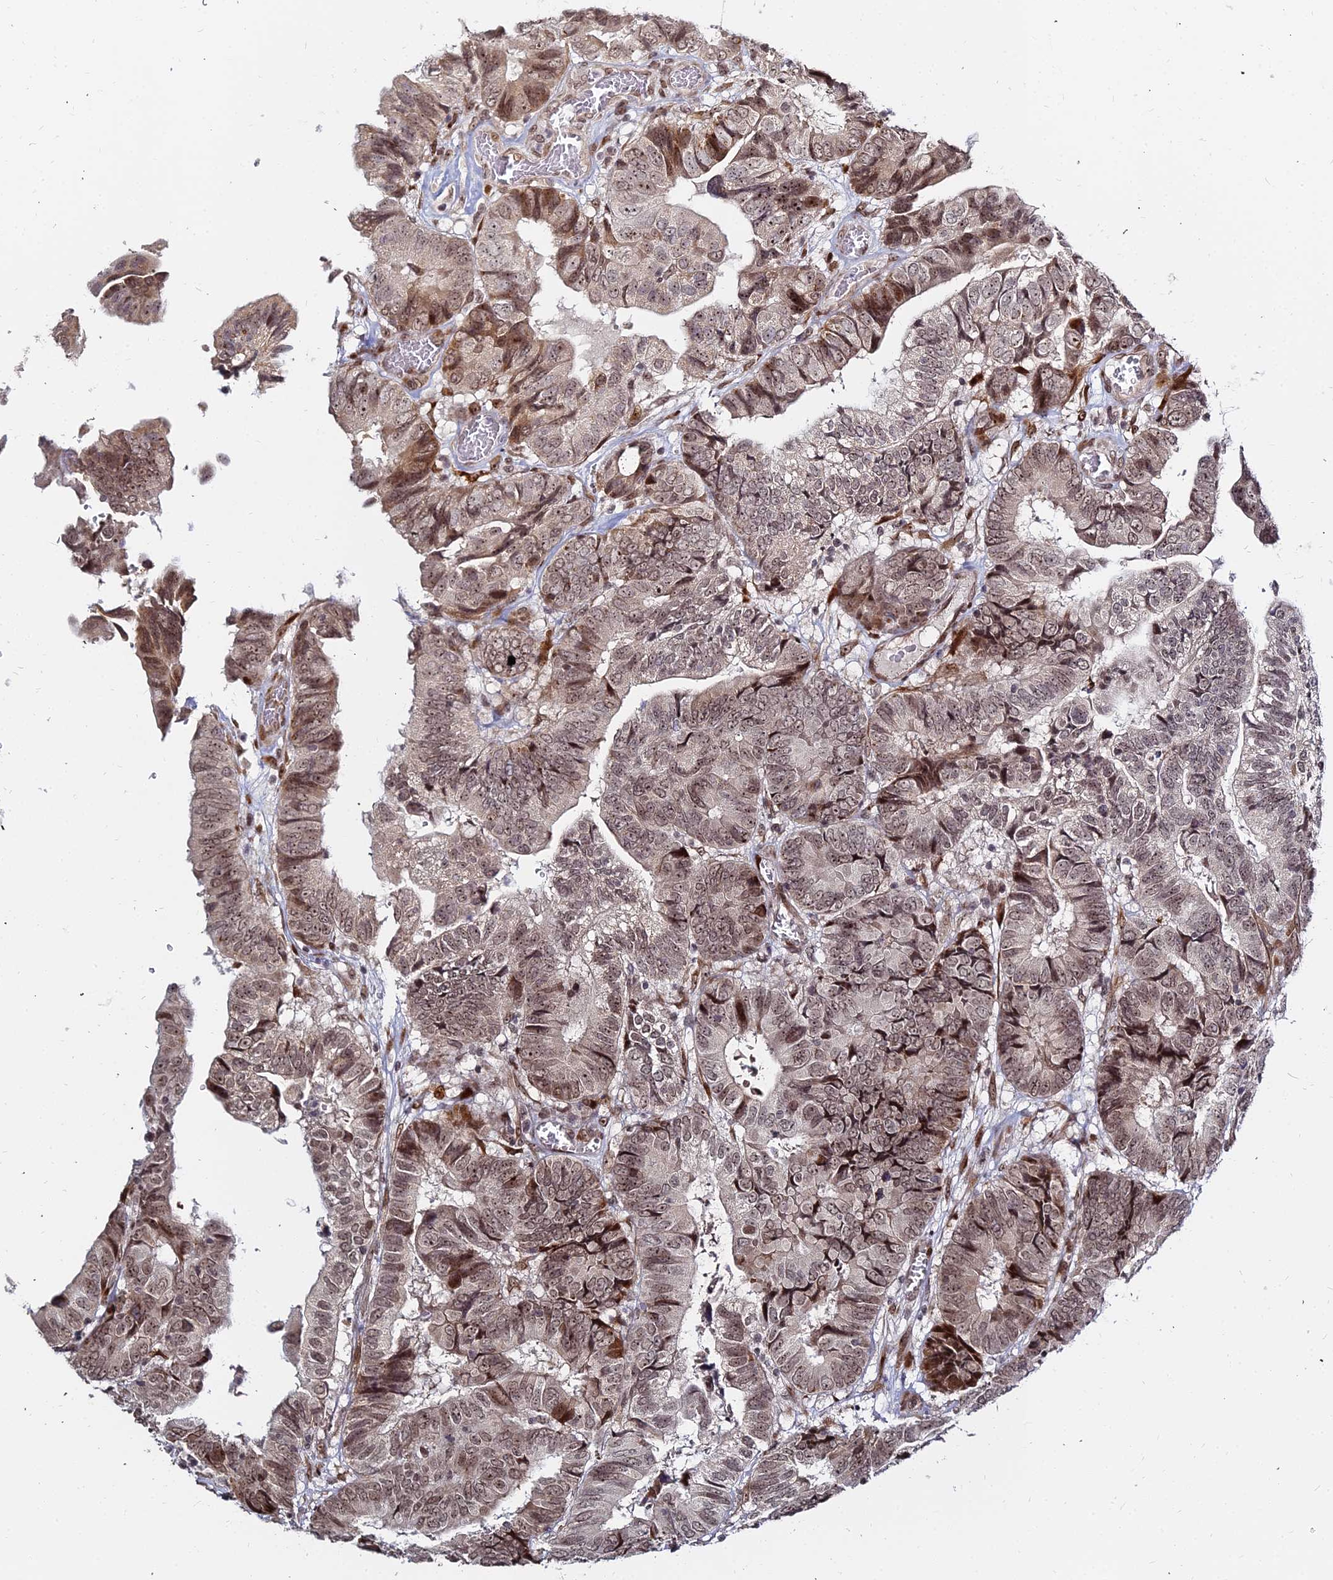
{"staining": {"intensity": "moderate", "quantity": ">75%", "location": "nuclear"}, "tissue": "colorectal cancer", "cell_type": "Tumor cells", "image_type": "cancer", "snomed": [{"axis": "morphology", "description": "Adenocarcinoma, NOS"}, {"axis": "topography", "description": "Colon"}], "caption": "Human colorectal cancer stained for a protein (brown) exhibits moderate nuclear positive staining in about >75% of tumor cells.", "gene": "ABCA2", "patient": {"sex": "male", "age": 85}}